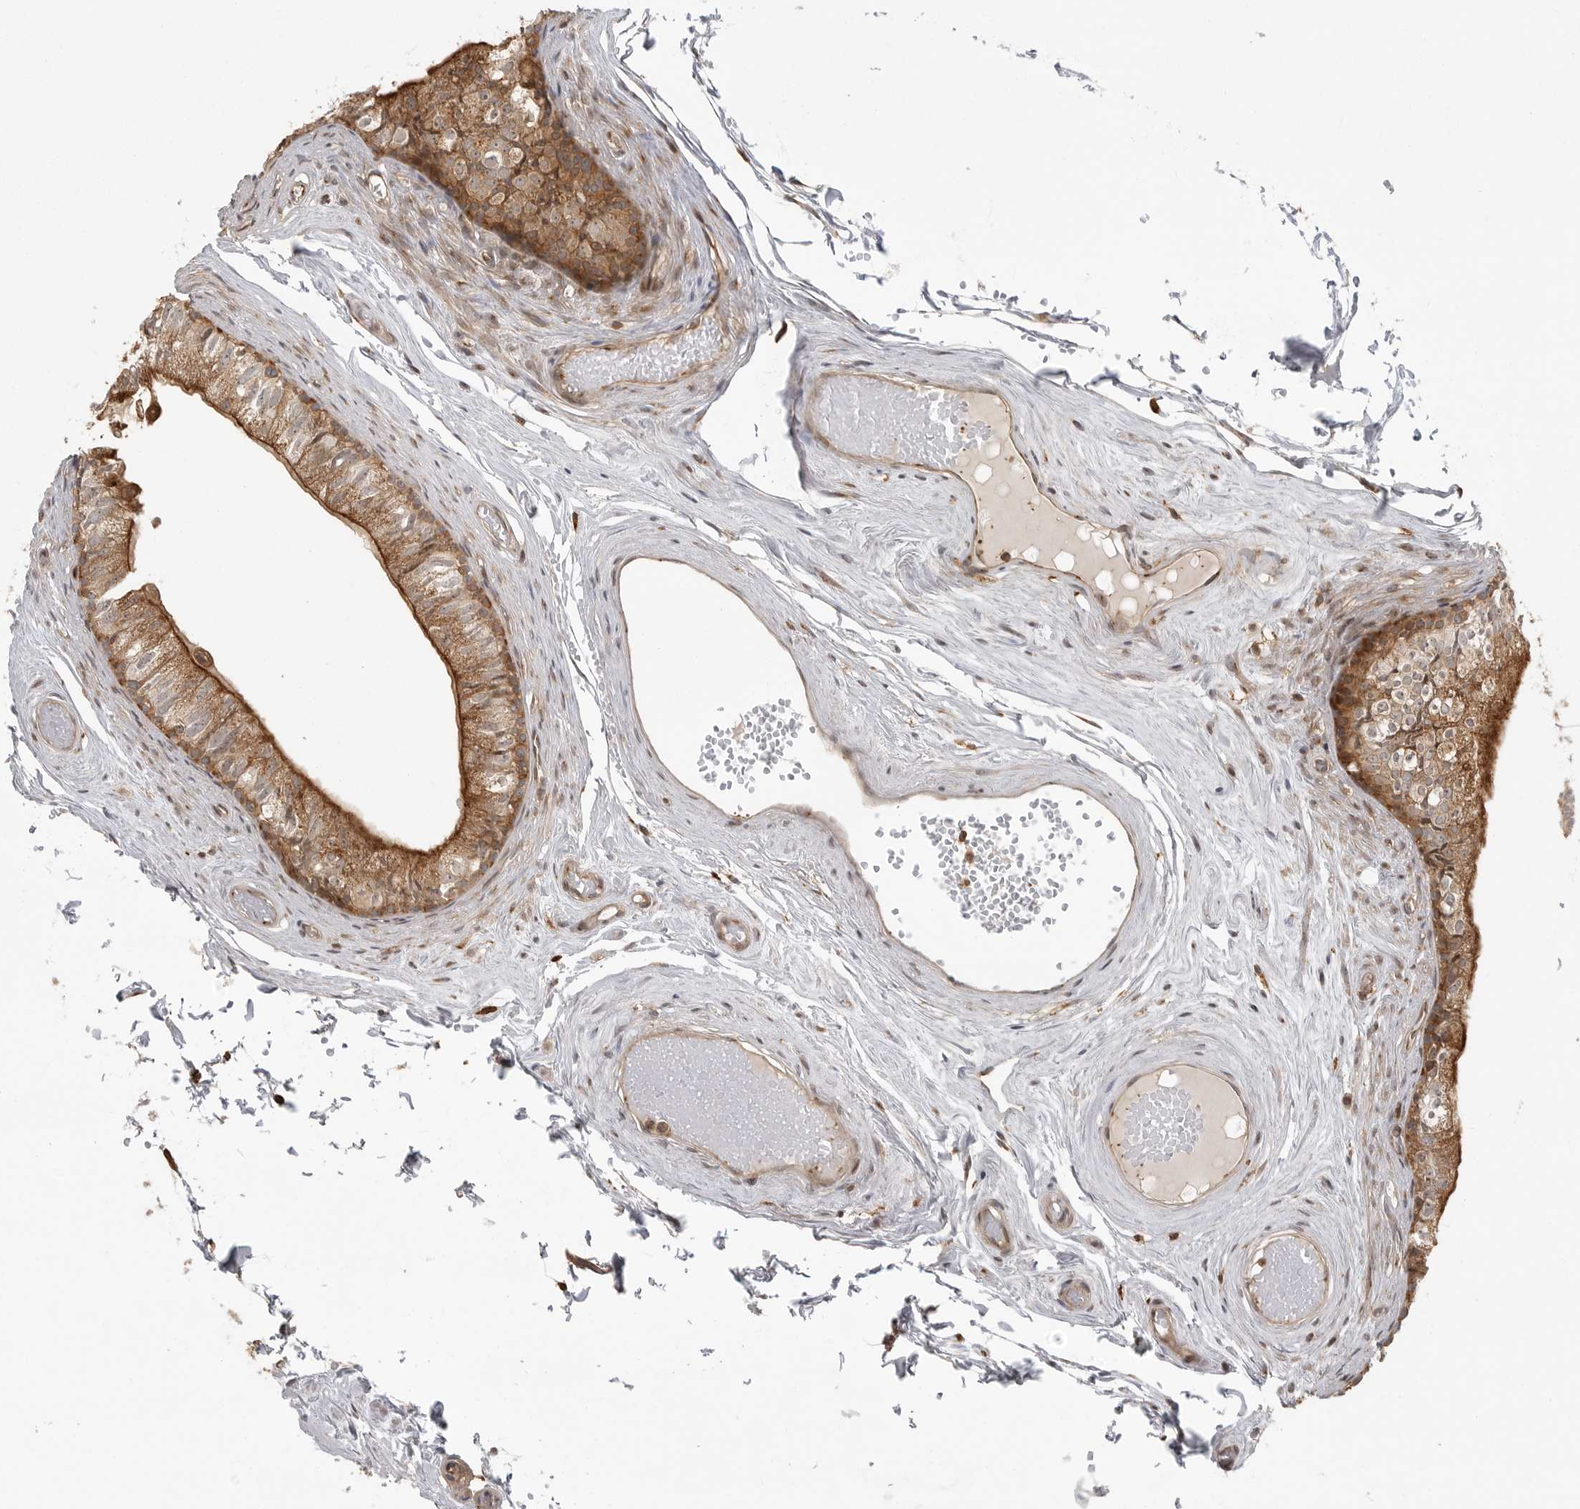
{"staining": {"intensity": "strong", "quantity": ">75%", "location": "cytoplasmic/membranous"}, "tissue": "epididymis", "cell_type": "Glandular cells", "image_type": "normal", "snomed": [{"axis": "morphology", "description": "Normal tissue, NOS"}, {"axis": "topography", "description": "Epididymis"}], "caption": "Benign epididymis was stained to show a protein in brown. There is high levels of strong cytoplasmic/membranous expression in about >75% of glandular cells. (DAB IHC, brown staining for protein, blue staining for nuclei).", "gene": "FAT3", "patient": {"sex": "male", "age": 79}}